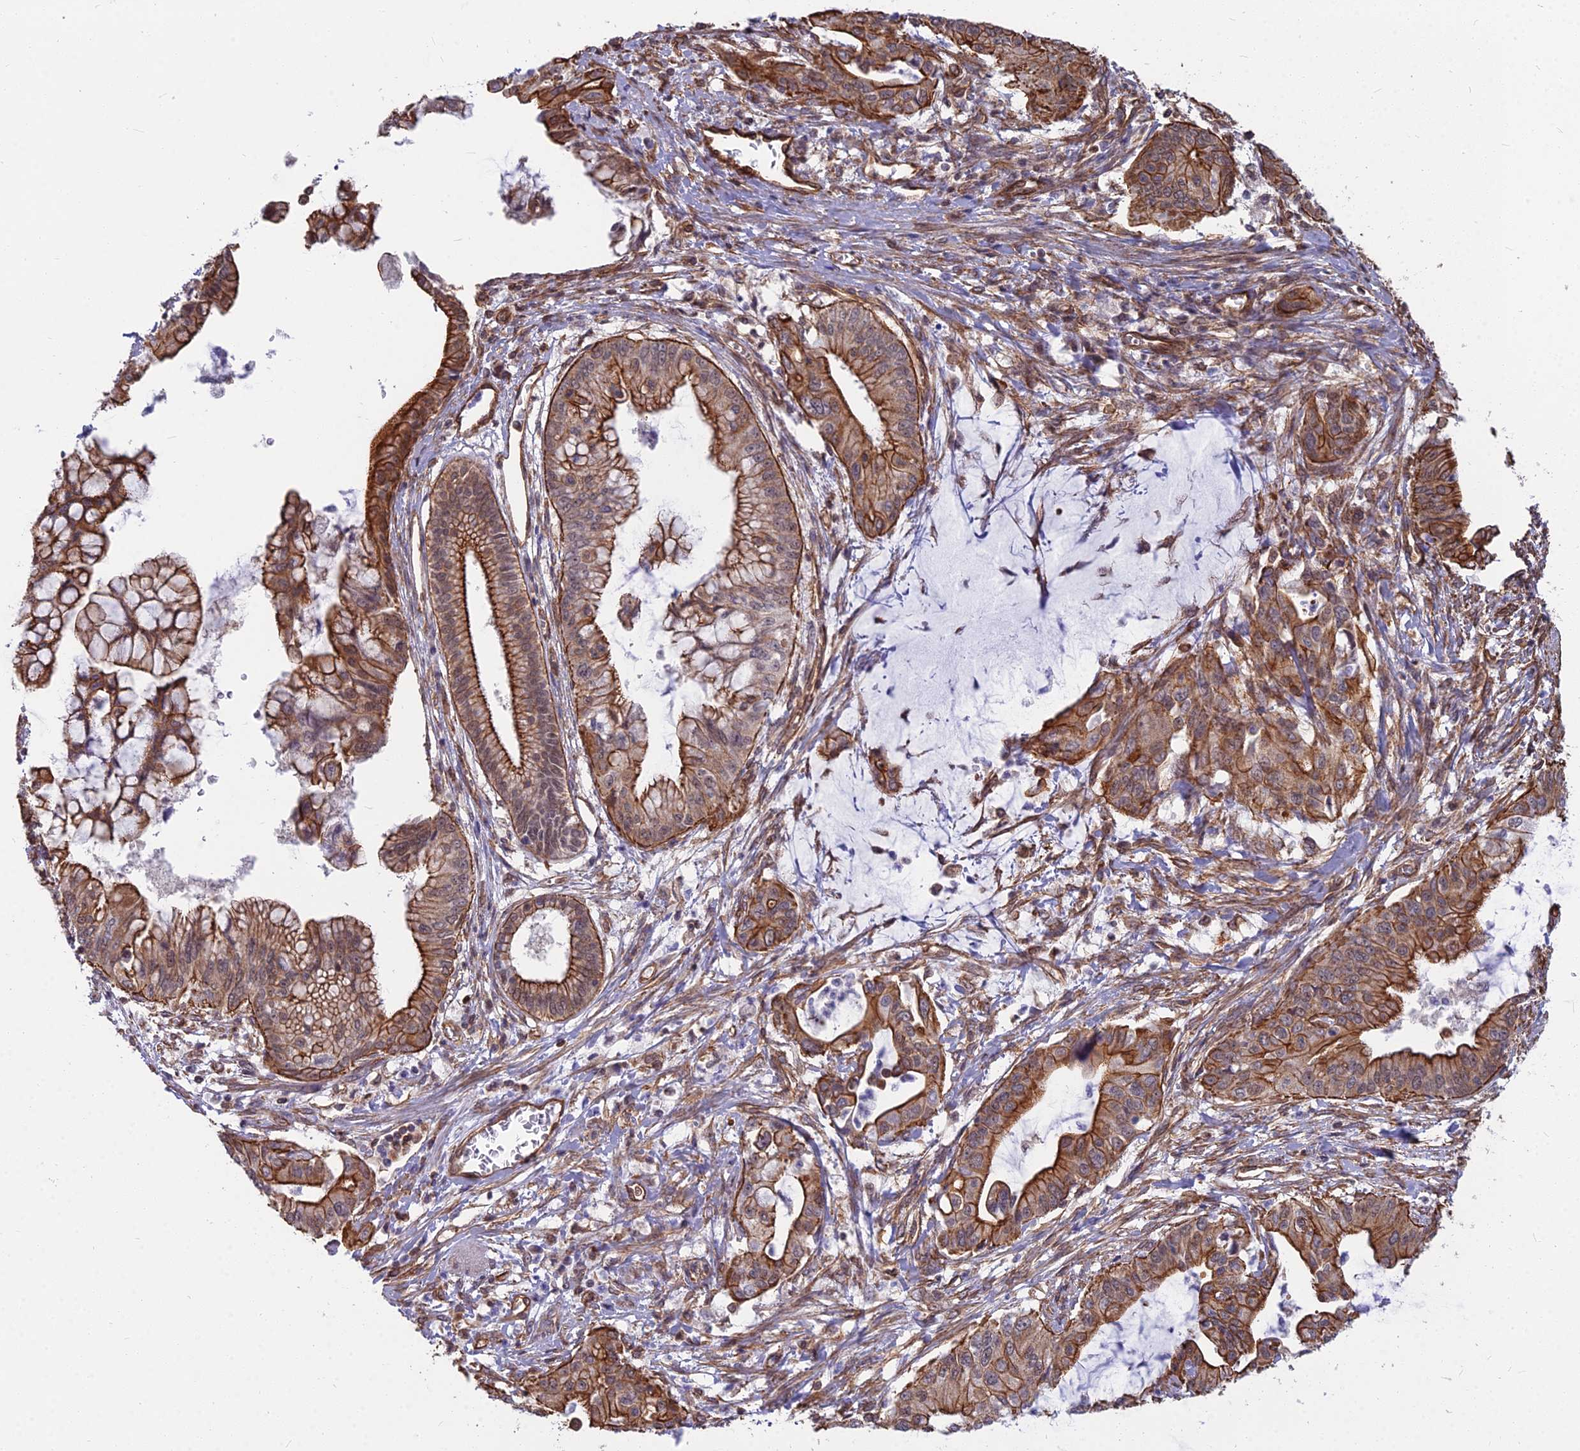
{"staining": {"intensity": "strong", "quantity": ">75%", "location": "cytoplasmic/membranous"}, "tissue": "pancreatic cancer", "cell_type": "Tumor cells", "image_type": "cancer", "snomed": [{"axis": "morphology", "description": "Adenocarcinoma, NOS"}, {"axis": "topography", "description": "Pancreas"}], "caption": "Immunohistochemical staining of human adenocarcinoma (pancreatic) exhibits high levels of strong cytoplasmic/membranous positivity in approximately >75% of tumor cells.", "gene": "YJU2", "patient": {"sex": "male", "age": 46}}